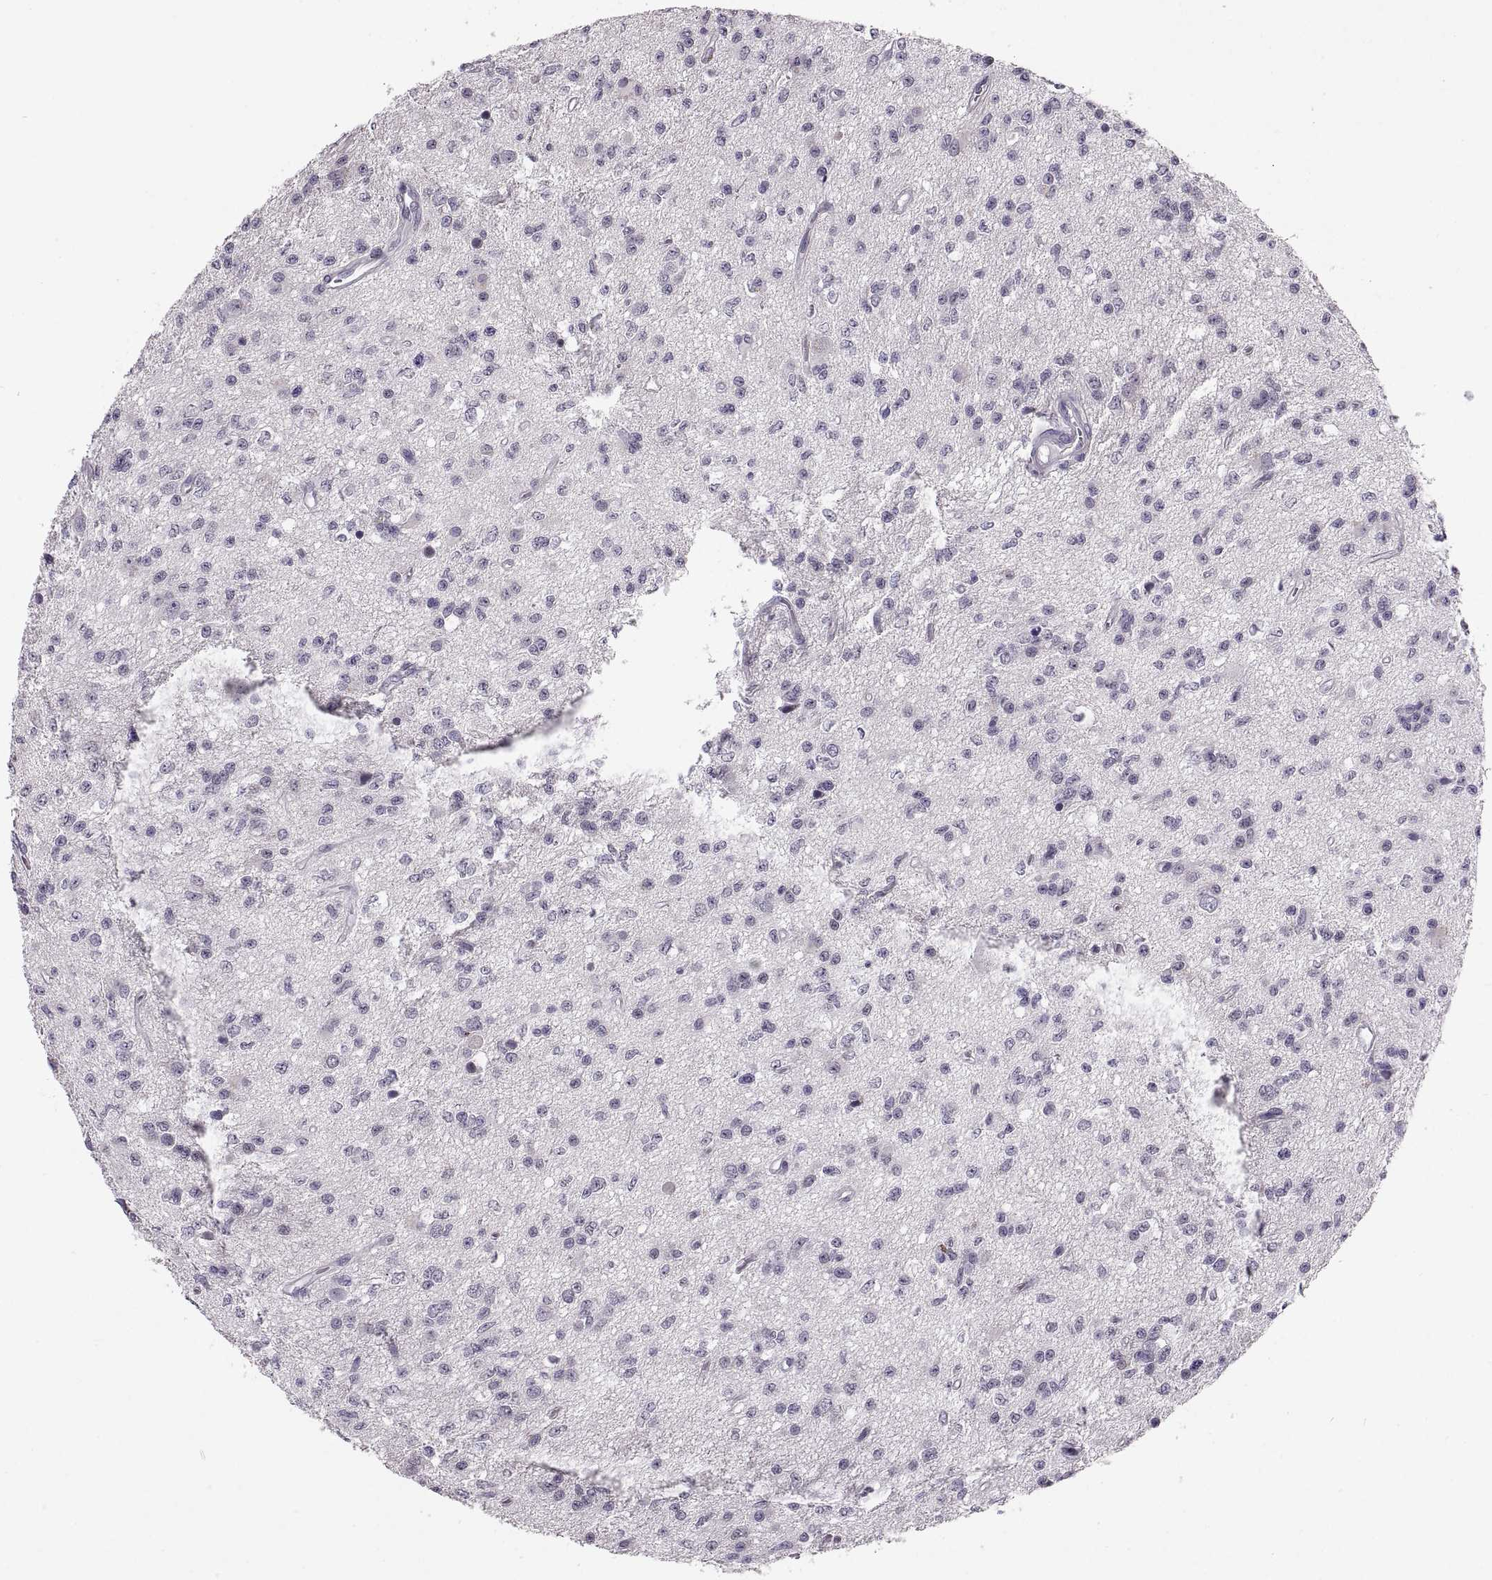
{"staining": {"intensity": "negative", "quantity": "none", "location": "none"}, "tissue": "glioma", "cell_type": "Tumor cells", "image_type": "cancer", "snomed": [{"axis": "morphology", "description": "Glioma, malignant, Low grade"}, {"axis": "topography", "description": "Brain"}], "caption": "The immunohistochemistry (IHC) image has no significant positivity in tumor cells of malignant low-grade glioma tissue.", "gene": "MAGEB18", "patient": {"sex": "female", "age": 45}}